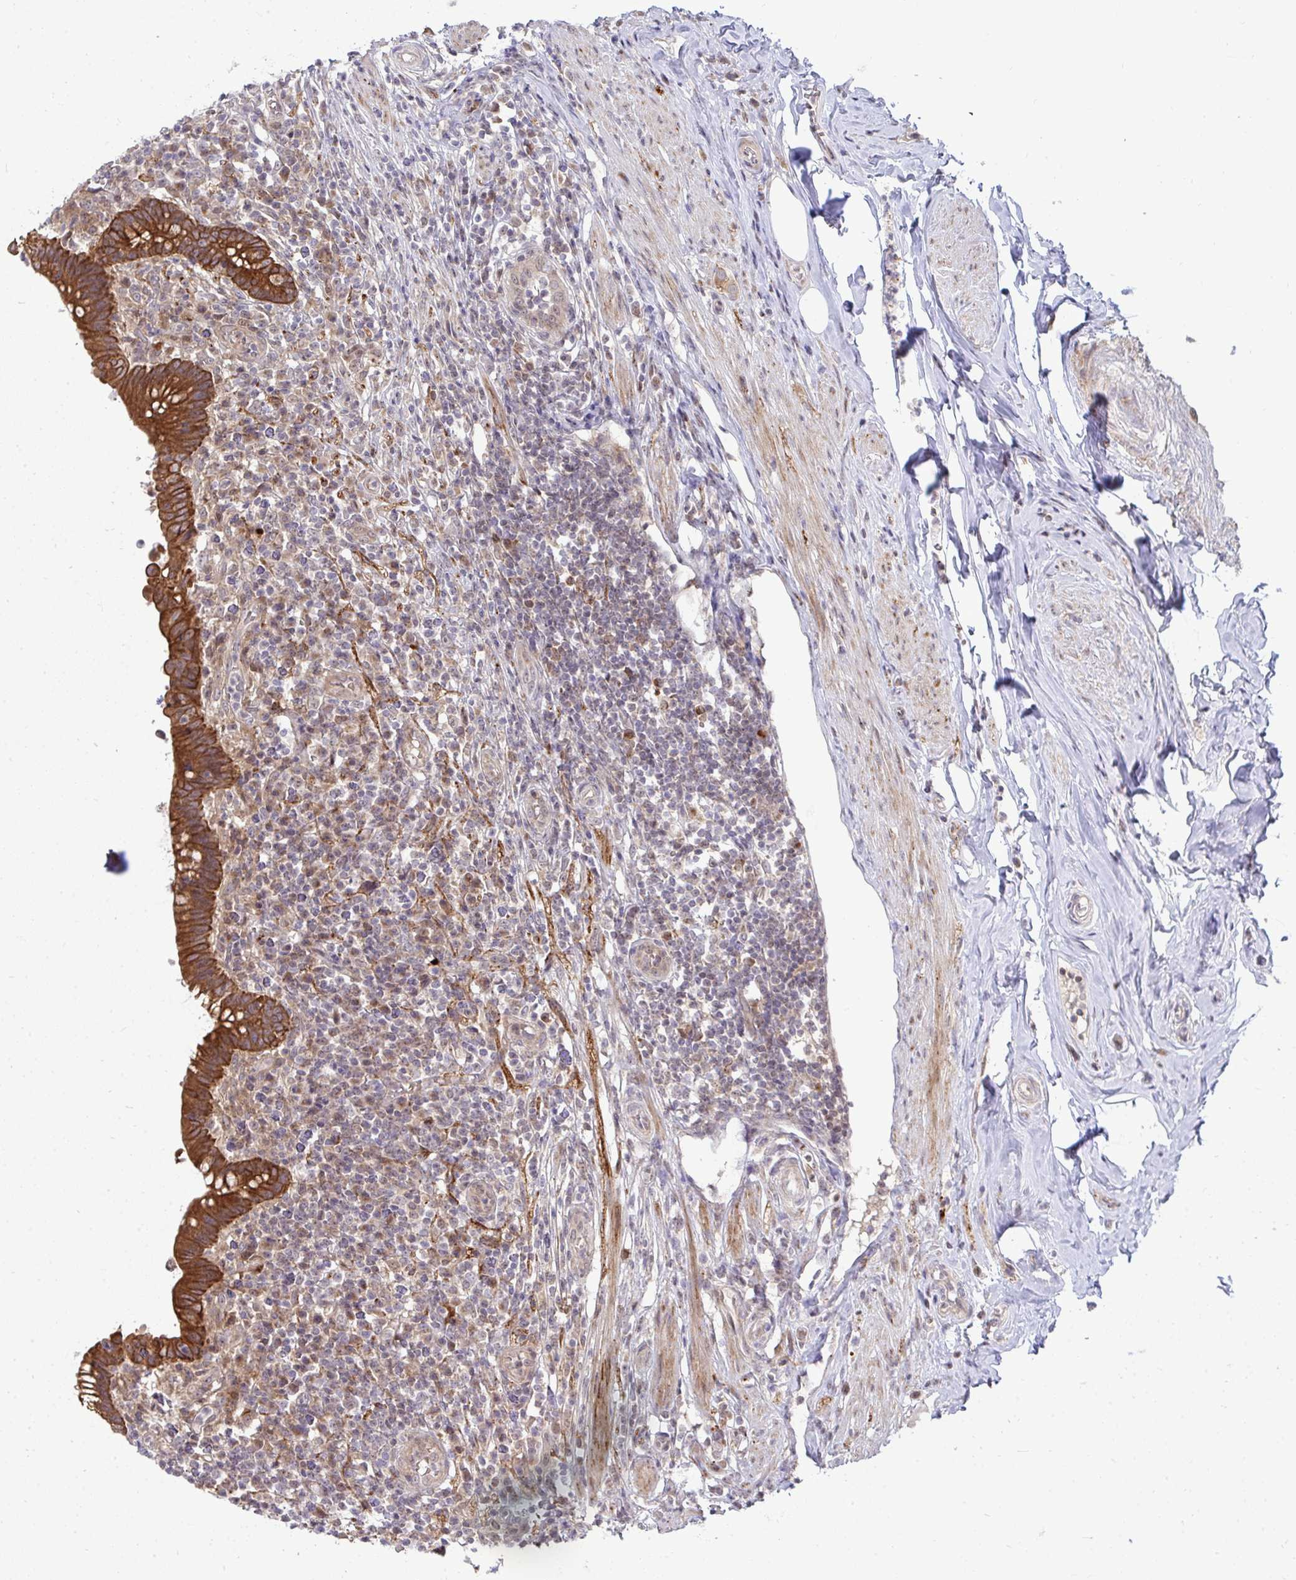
{"staining": {"intensity": "strong", "quantity": ">75%", "location": "cytoplasmic/membranous"}, "tissue": "appendix", "cell_type": "Glandular cells", "image_type": "normal", "snomed": [{"axis": "morphology", "description": "Normal tissue, NOS"}, {"axis": "topography", "description": "Appendix"}], "caption": "IHC histopathology image of normal appendix: human appendix stained using IHC demonstrates high levels of strong protein expression localized specifically in the cytoplasmic/membranous of glandular cells, appearing as a cytoplasmic/membranous brown color.", "gene": "TRIM44", "patient": {"sex": "female", "age": 56}}